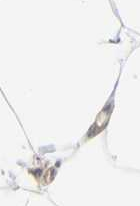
{"staining": {"intensity": "negative", "quantity": "none", "location": "none"}, "tissue": "adipose tissue", "cell_type": "Adipocytes", "image_type": "normal", "snomed": [{"axis": "morphology", "description": "Normal tissue, NOS"}, {"axis": "morphology", "description": "Duct carcinoma"}, {"axis": "topography", "description": "Breast"}, {"axis": "topography", "description": "Adipose tissue"}], "caption": "An IHC photomicrograph of normal adipose tissue is shown. There is no staining in adipocytes of adipose tissue. The staining is performed using DAB (3,3'-diaminobenzidine) brown chromogen with nuclei counter-stained in using hematoxylin.", "gene": "ABCD4", "patient": {"sex": "female", "age": 37}}